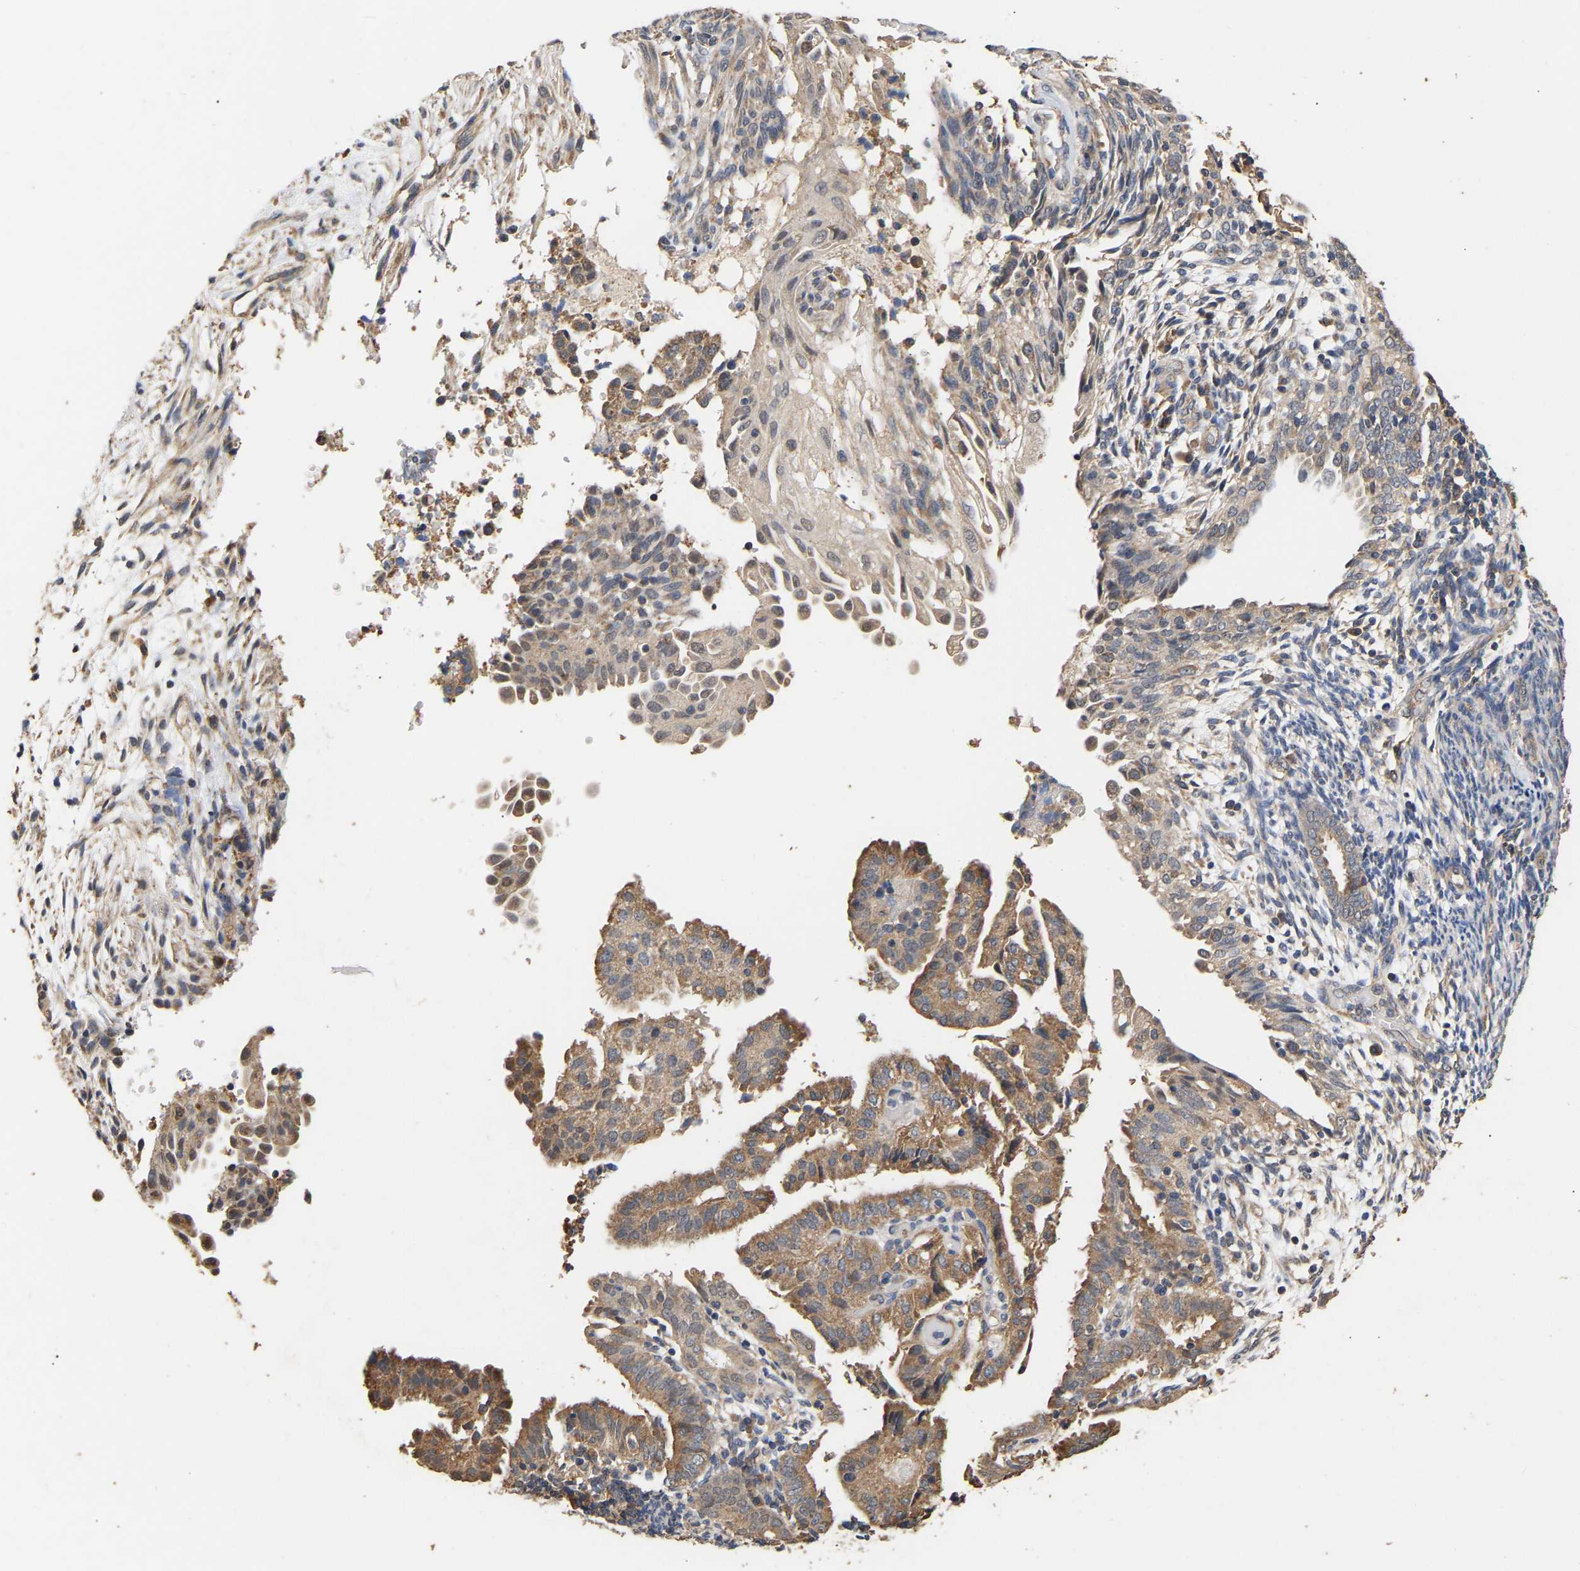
{"staining": {"intensity": "moderate", "quantity": ">75%", "location": "cytoplasmic/membranous"}, "tissue": "endometrial cancer", "cell_type": "Tumor cells", "image_type": "cancer", "snomed": [{"axis": "morphology", "description": "Adenocarcinoma, NOS"}, {"axis": "topography", "description": "Endometrium"}], "caption": "A high-resolution histopathology image shows IHC staining of adenocarcinoma (endometrial), which exhibits moderate cytoplasmic/membranous expression in about >75% of tumor cells.", "gene": "ZNF26", "patient": {"sex": "female", "age": 58}}